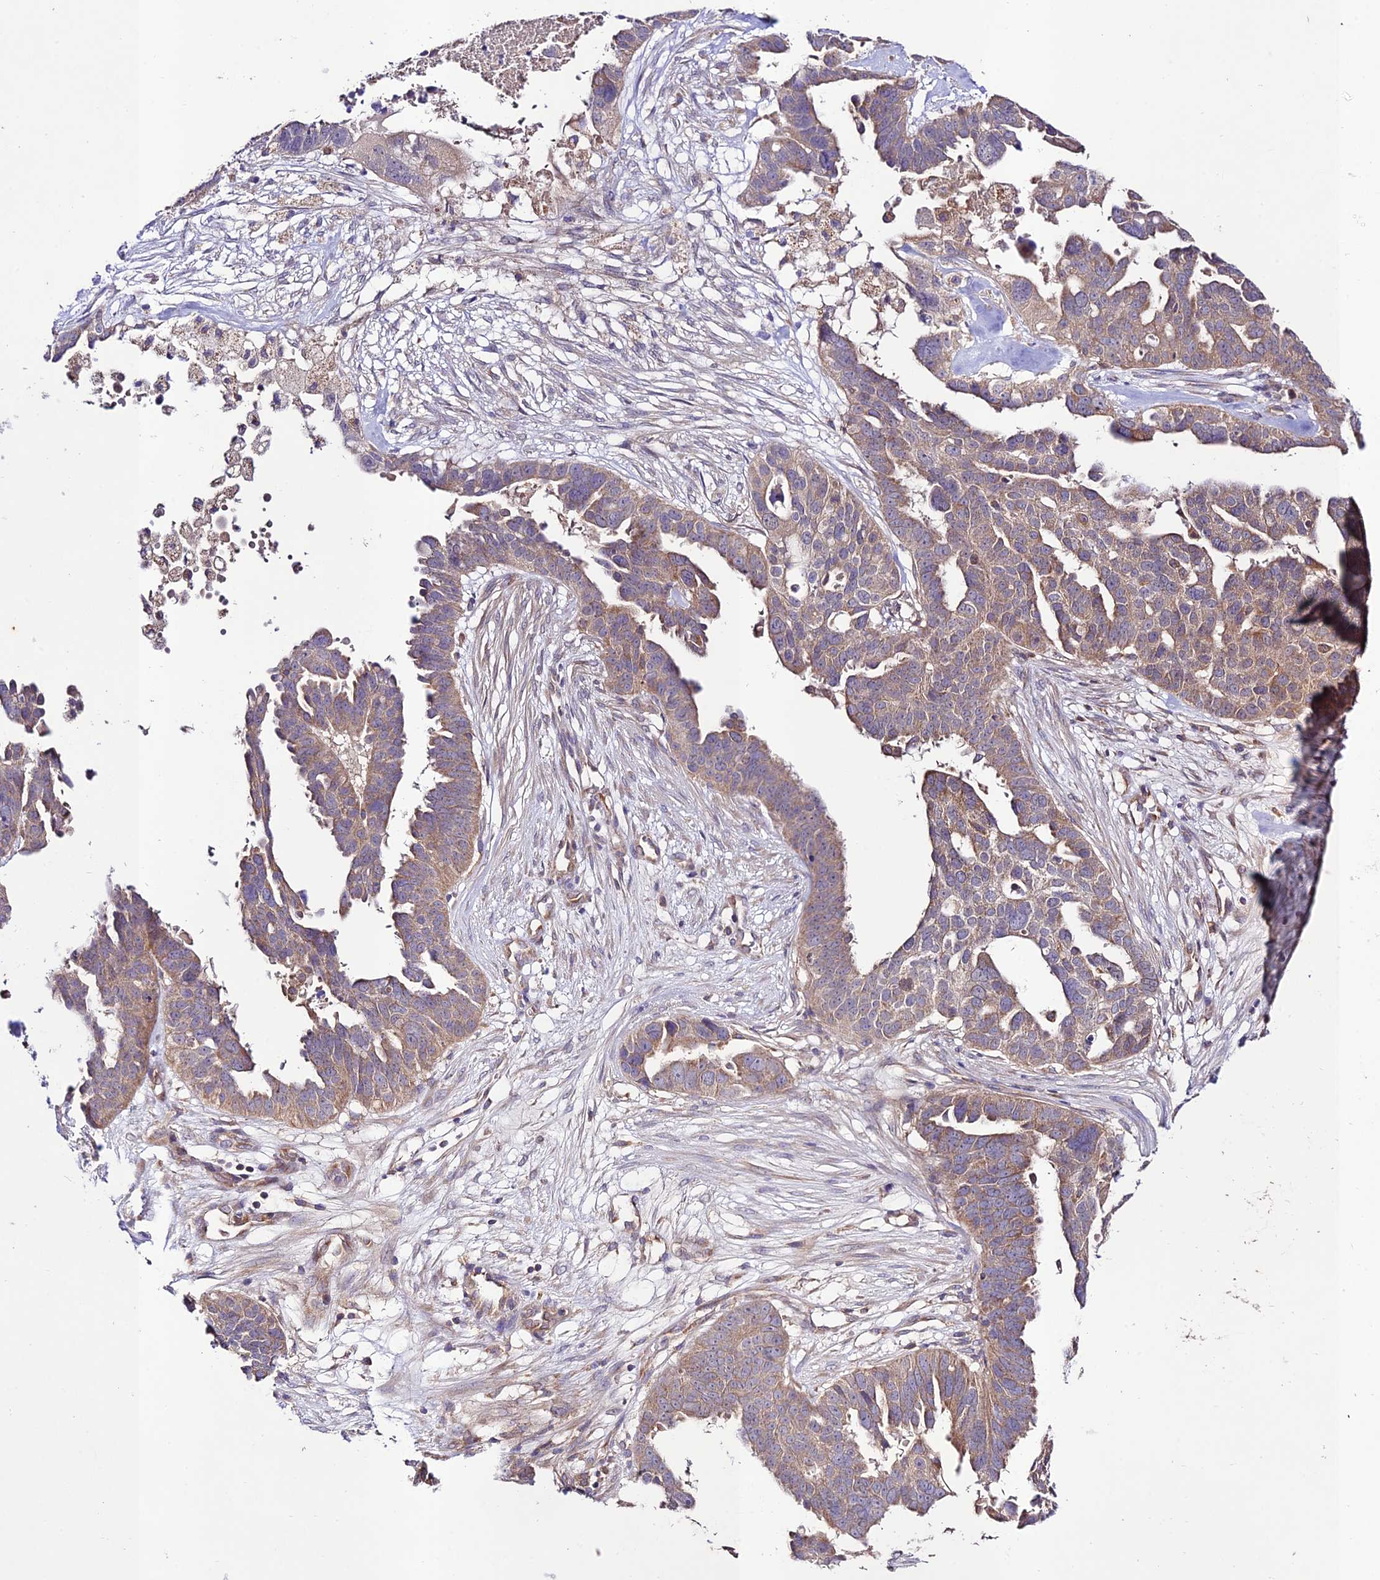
{"staining": {"intensity": "weak", "quantity": "25%-75%", "location": "cytoplasmic/membranous"}, "tissue": "ovarian cancer", "cell_type": "Tumor cells", "image_type": "cancer", "snomed": [{"axis": "morphology", "description": "Cystadenocarcinoma, serous, NOS"}, {"axis": "topography", "description": "Ovary"}], "caption": "Serous cystadenocarcinoma (ovarian) stained with a brown dye displays weak cytoplasmic/membranous positive positivity in about 25%-75% of tumor cells.", "gene": "TMEM259", "patient": {"sex": "female", "age": 59}}